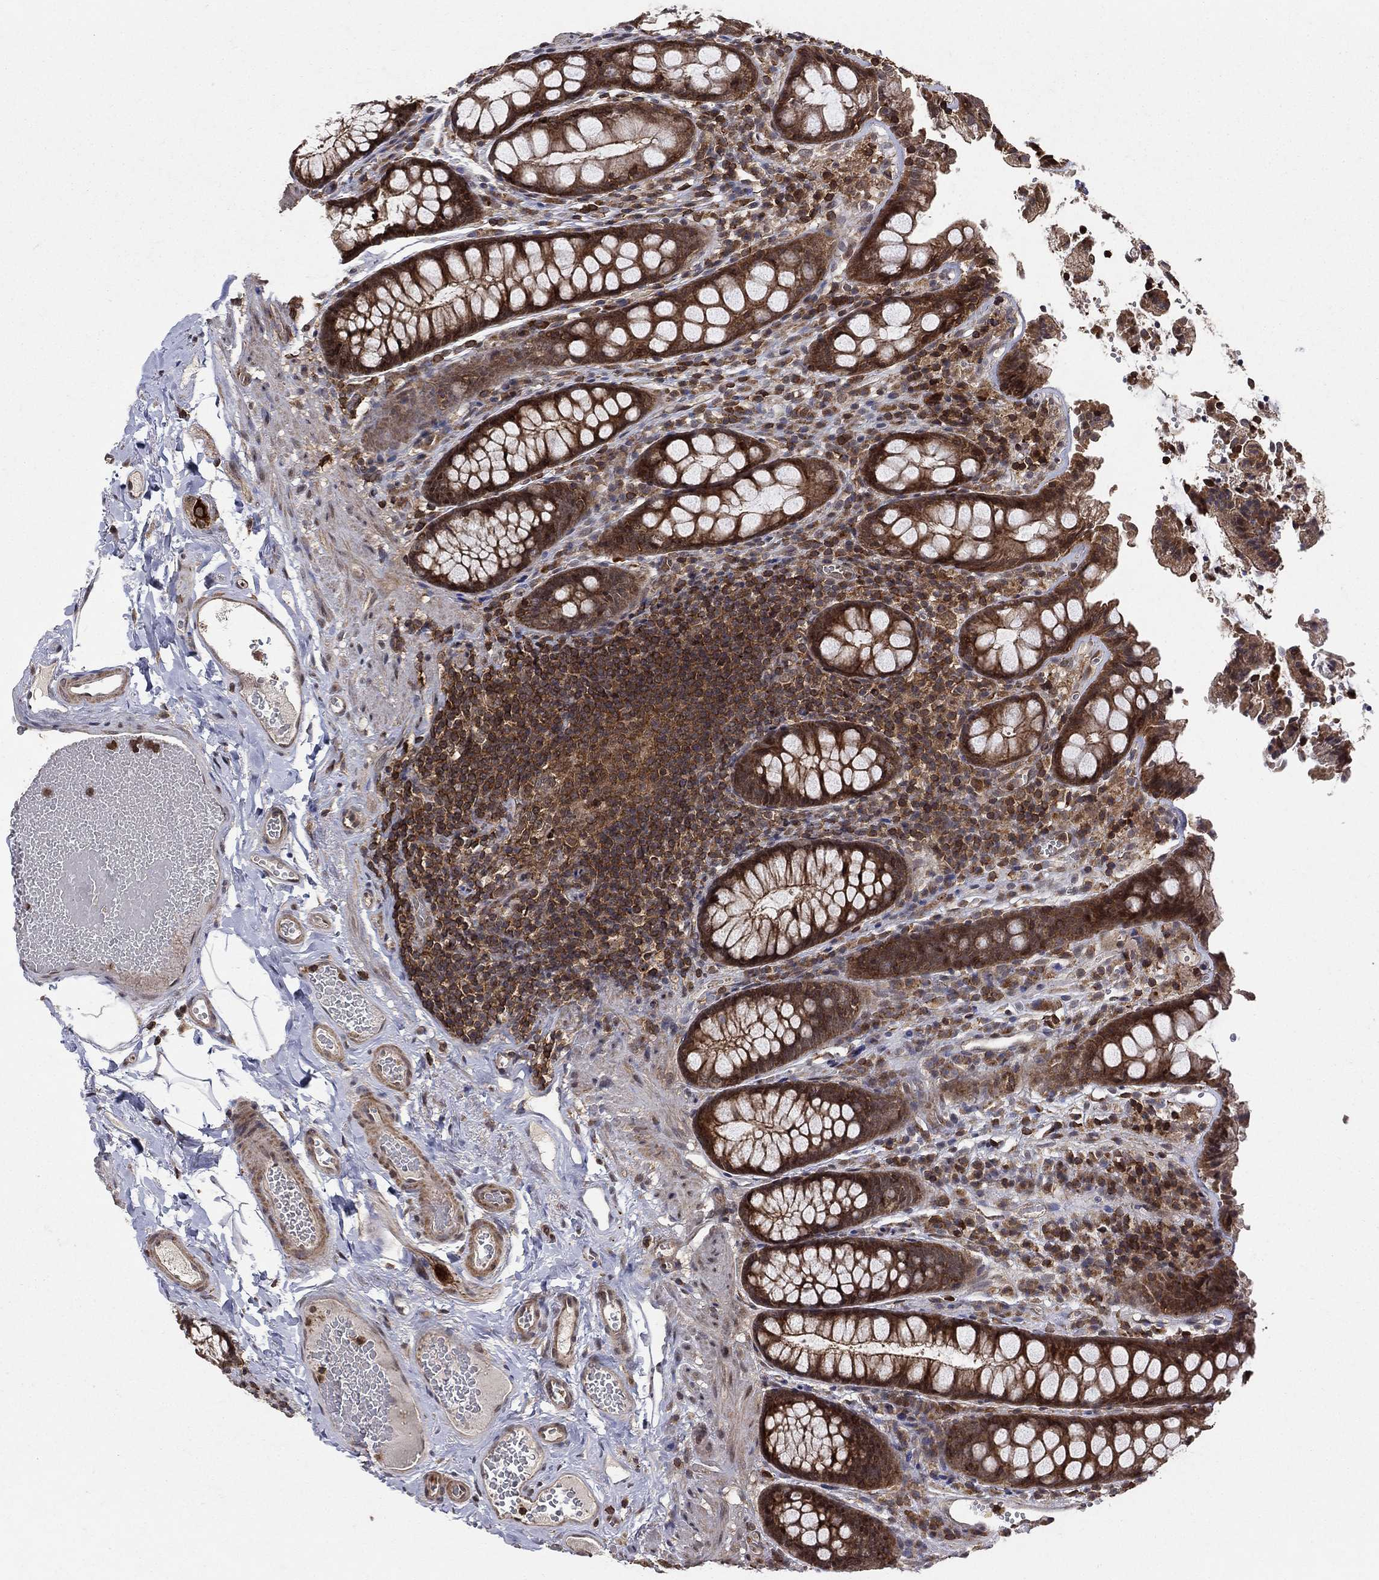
{"staining": {"intensity": "weak", "quantity": ">75%", "location": "cytoplasmic/membranous,nuclear"}, "tissue": "colon", "cell_type": "Endothelial cells", "image_type": "normal", "snomed": [{"axis": "morphology", "description": "Normal tissue, NOS"}, {"axis": "topography", "description": "Colon"}], "caption": "Immunohistochemical staining of normal human colon demonstrates >75% levels of weak cytoplasmic/membranous,nuclear protein expression in approximately >75% of endothelial cells. (DAB (3,3'-diaminobenzidine) IHC with brightfield microscopy, high magnification).", "gene": "CCDC66", "patient": {"sex": "female", "age": 86}}